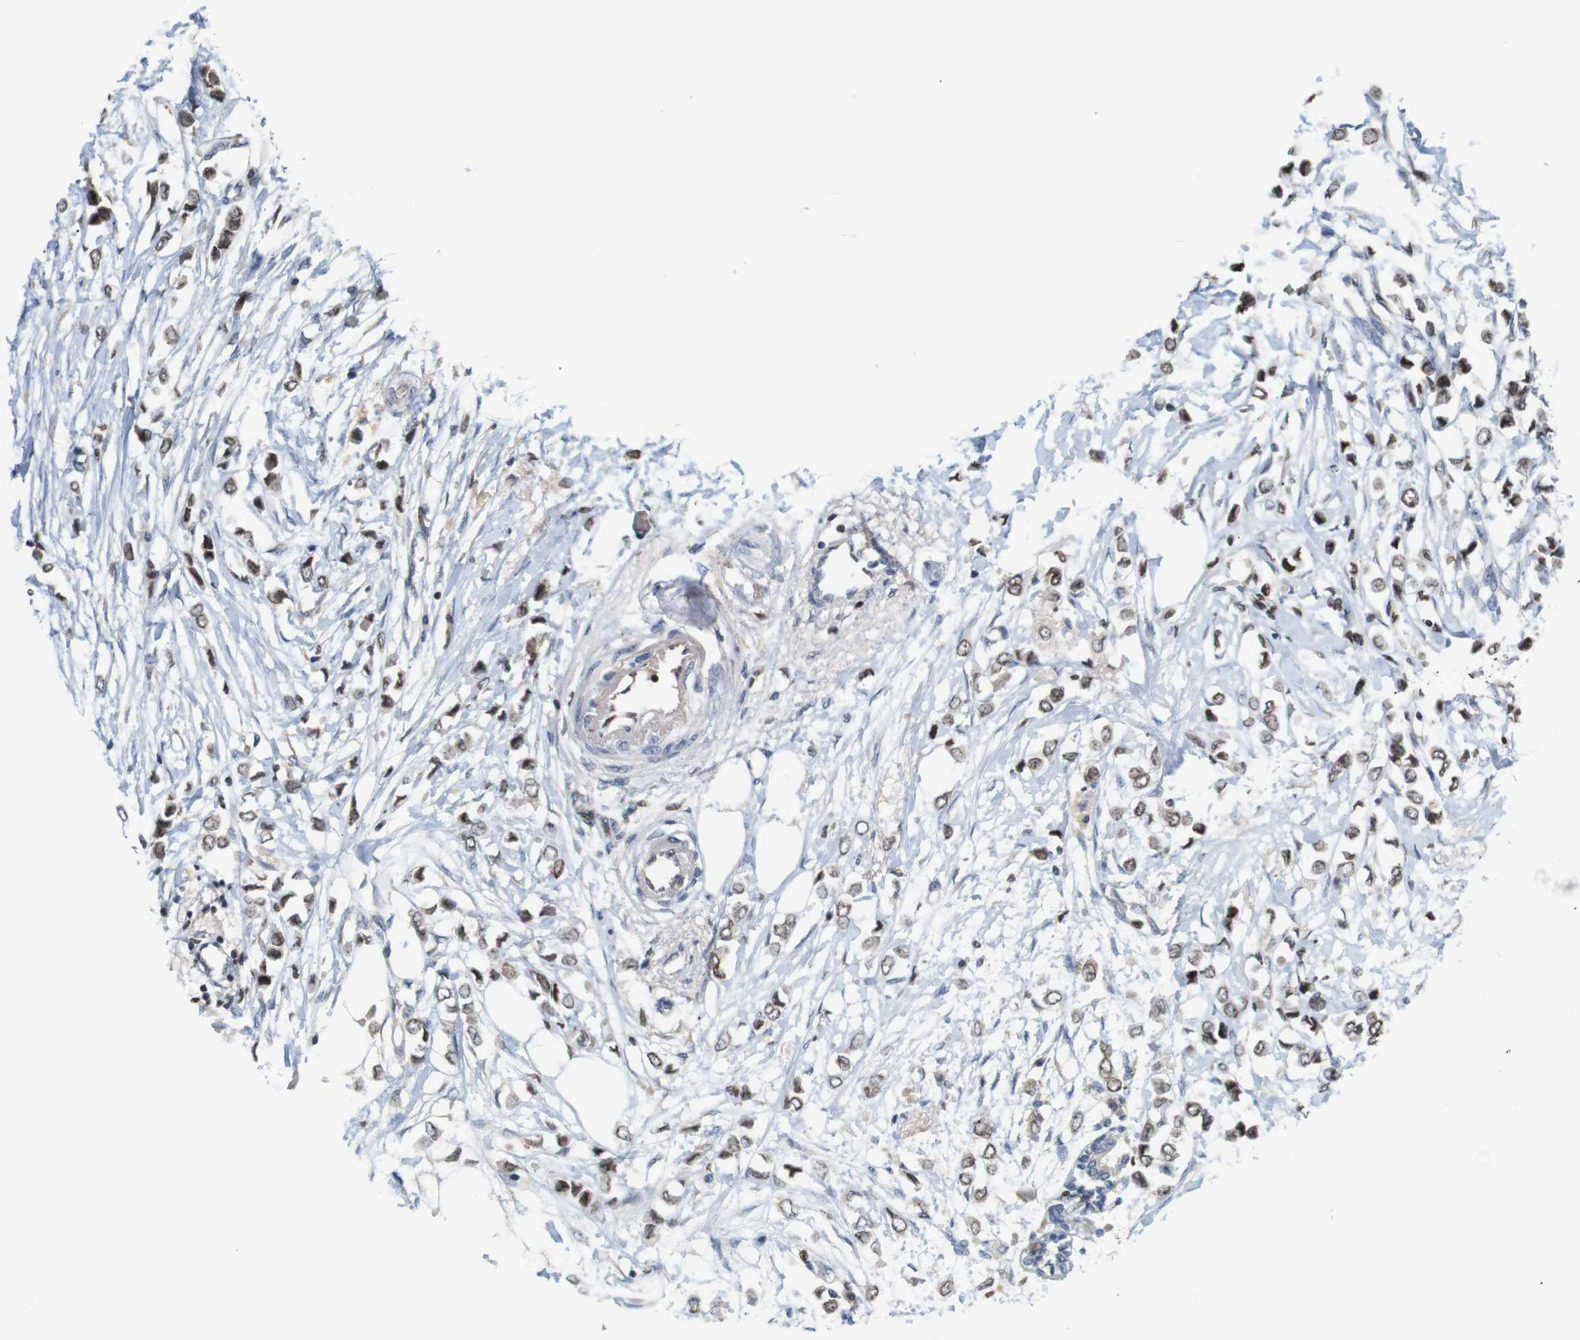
{"staining": {"intensity": "moderate", "quantity": ">75%", "location": "nuclear"}, "tissue": "breast cancer", "cell_type": "Tumor cells", "image_type": "cancer", "snomed": [{"axis": "morphology", "description": "Lobular carcinoma"}, {"axis": "topography", "description": "Breast"}], "caption": "Immunohistochemistry (IHC) photomicrograph of human lobular carcinoma (breast) stained for a protein (brown), which exhibits medium levels of moderate nuclear staining in about >75% of tumor cells.", "gene": "MBD1", "patient": {"sex": "female", "age": 51}}